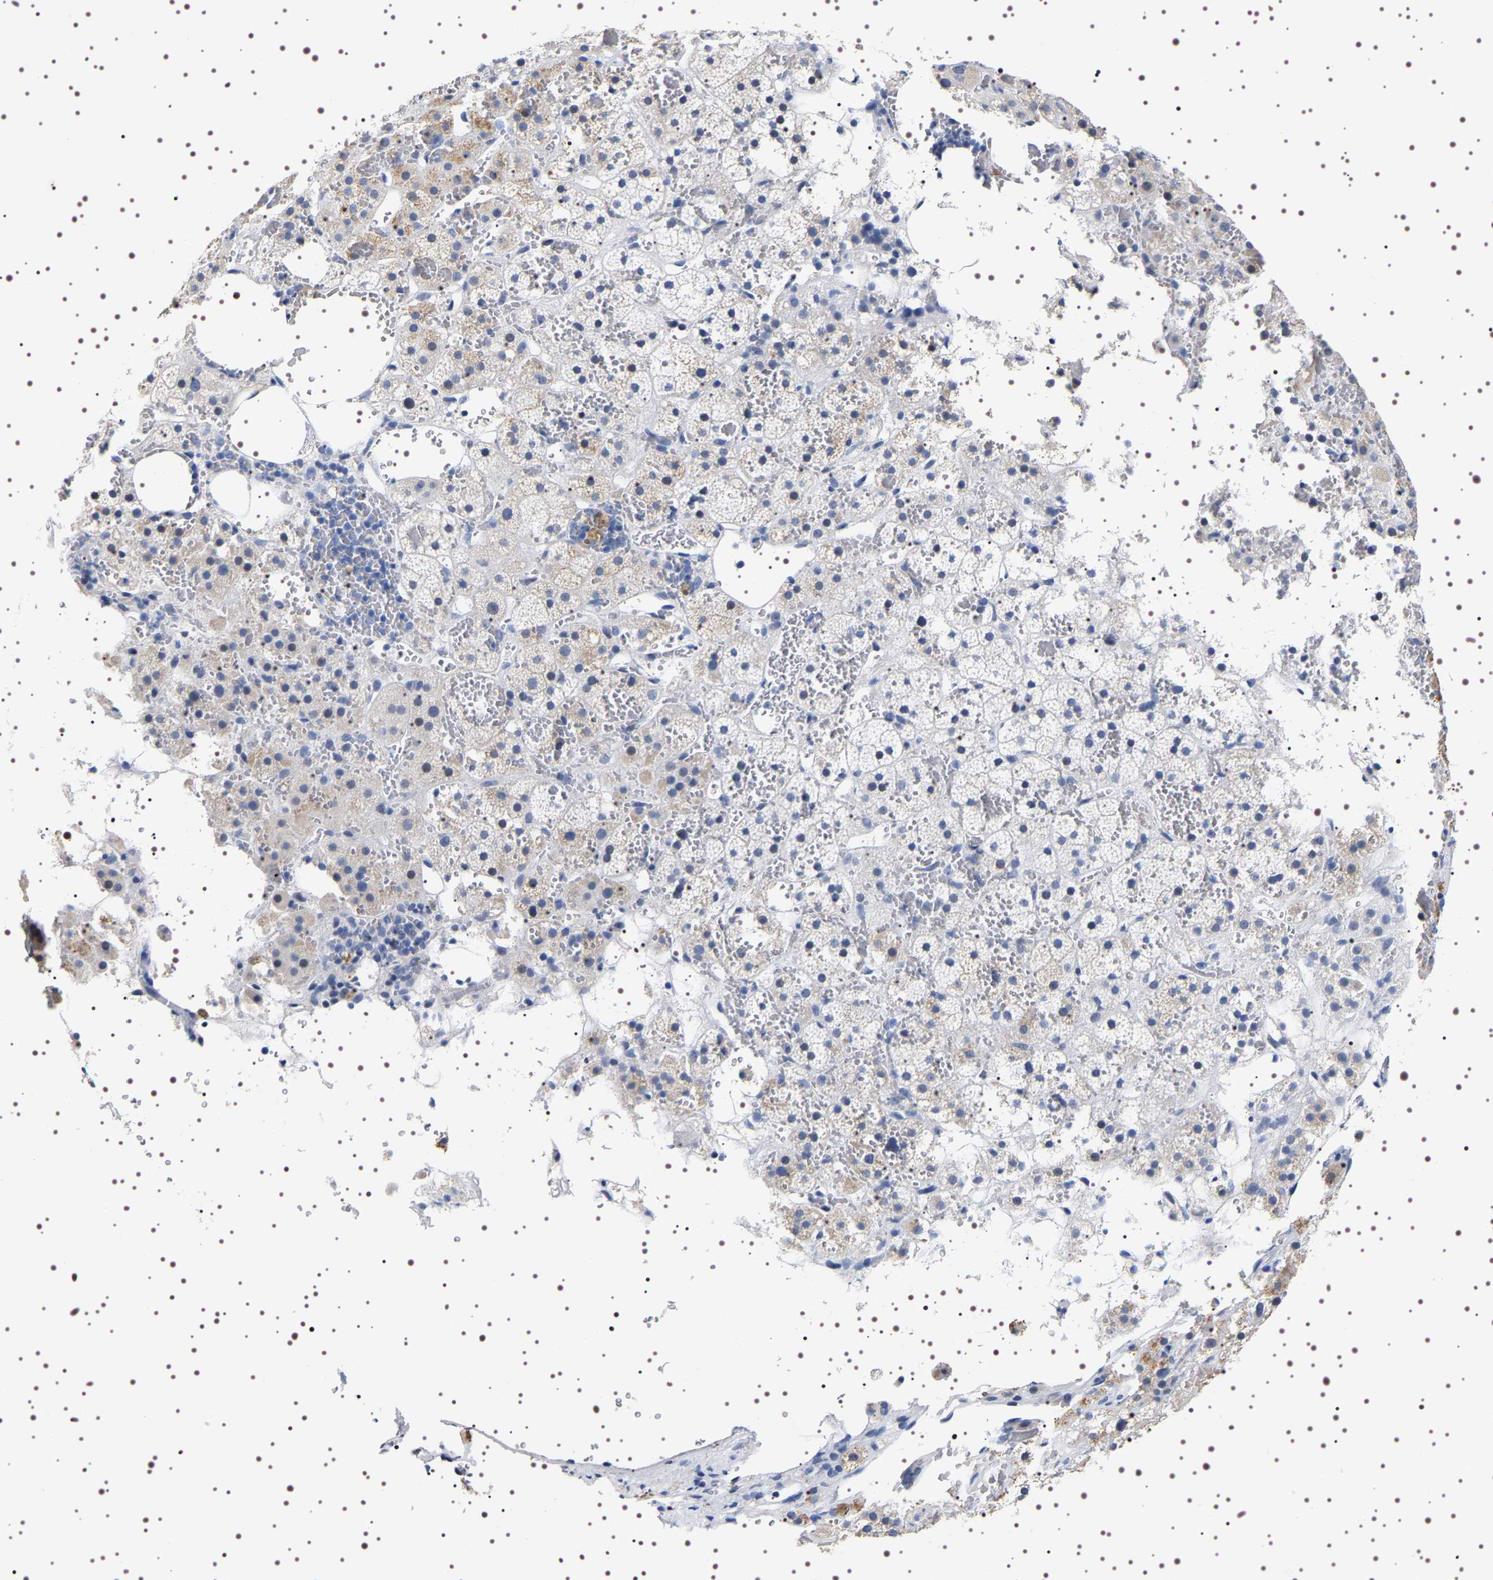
{"staining": {"intensity": "weak", "quantity": "<25%", "location": "cytoplasmic/membranous"}, "tissue": "adrenal gland", "cell_type": "Glandular cells", "image_type": "normal", "snomed": [{"axis": "morphology", "description": "Normal tissue, NOS"}, {"axis": "topography", "description": "Adrenal gland"}], "caption": "Histopathology image shows no protein positivity in glandular cells of benign adrenal gland.", "gene": "UBQLN3", "patient": {"sex": "female", "age": 59}}